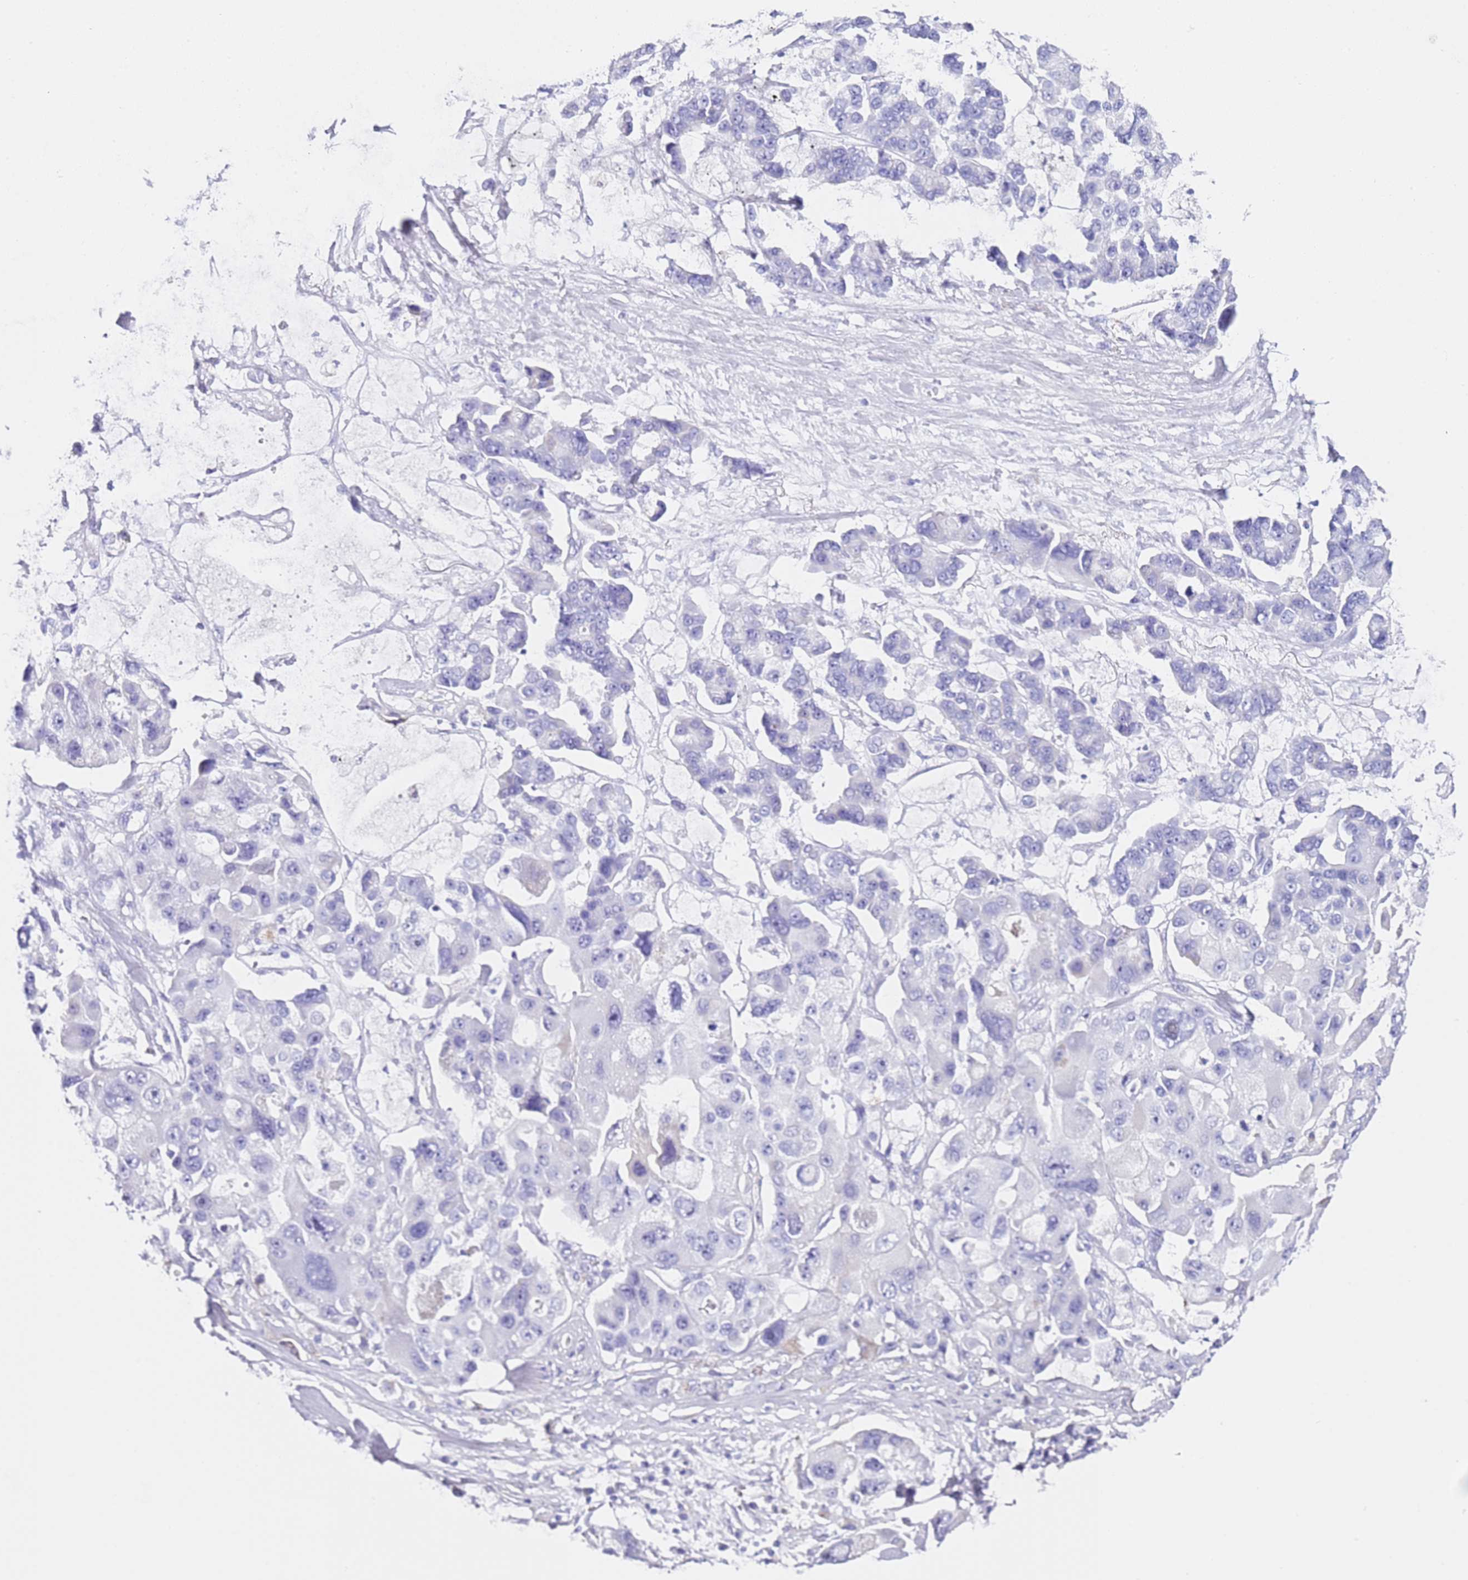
{"staining": {"intensity": "negative", "quantity": "none", "location": "none"}, "tissue": "lung cancer", "cell_type": "Tumor cells", "image_type": "cancer", "snomed": [{"axis": "morphology", "description": "Adenocarcinoma, NOS"}, {"axis": "topography", "description": "Lung"}], "caption": "High power microscopy photomicrograph of an immunohistochemistry (IHC) micrograph of lung cancer (adenocarcinoma), revealing no significant expression in tumor cells. (DAB (3,3'-diaminobenzidine) immunohistochemistry visualized using brightfield microscopy, high magnification).", "gene": "PTBP2", "patient": {"sex": "female", "age": 54}}